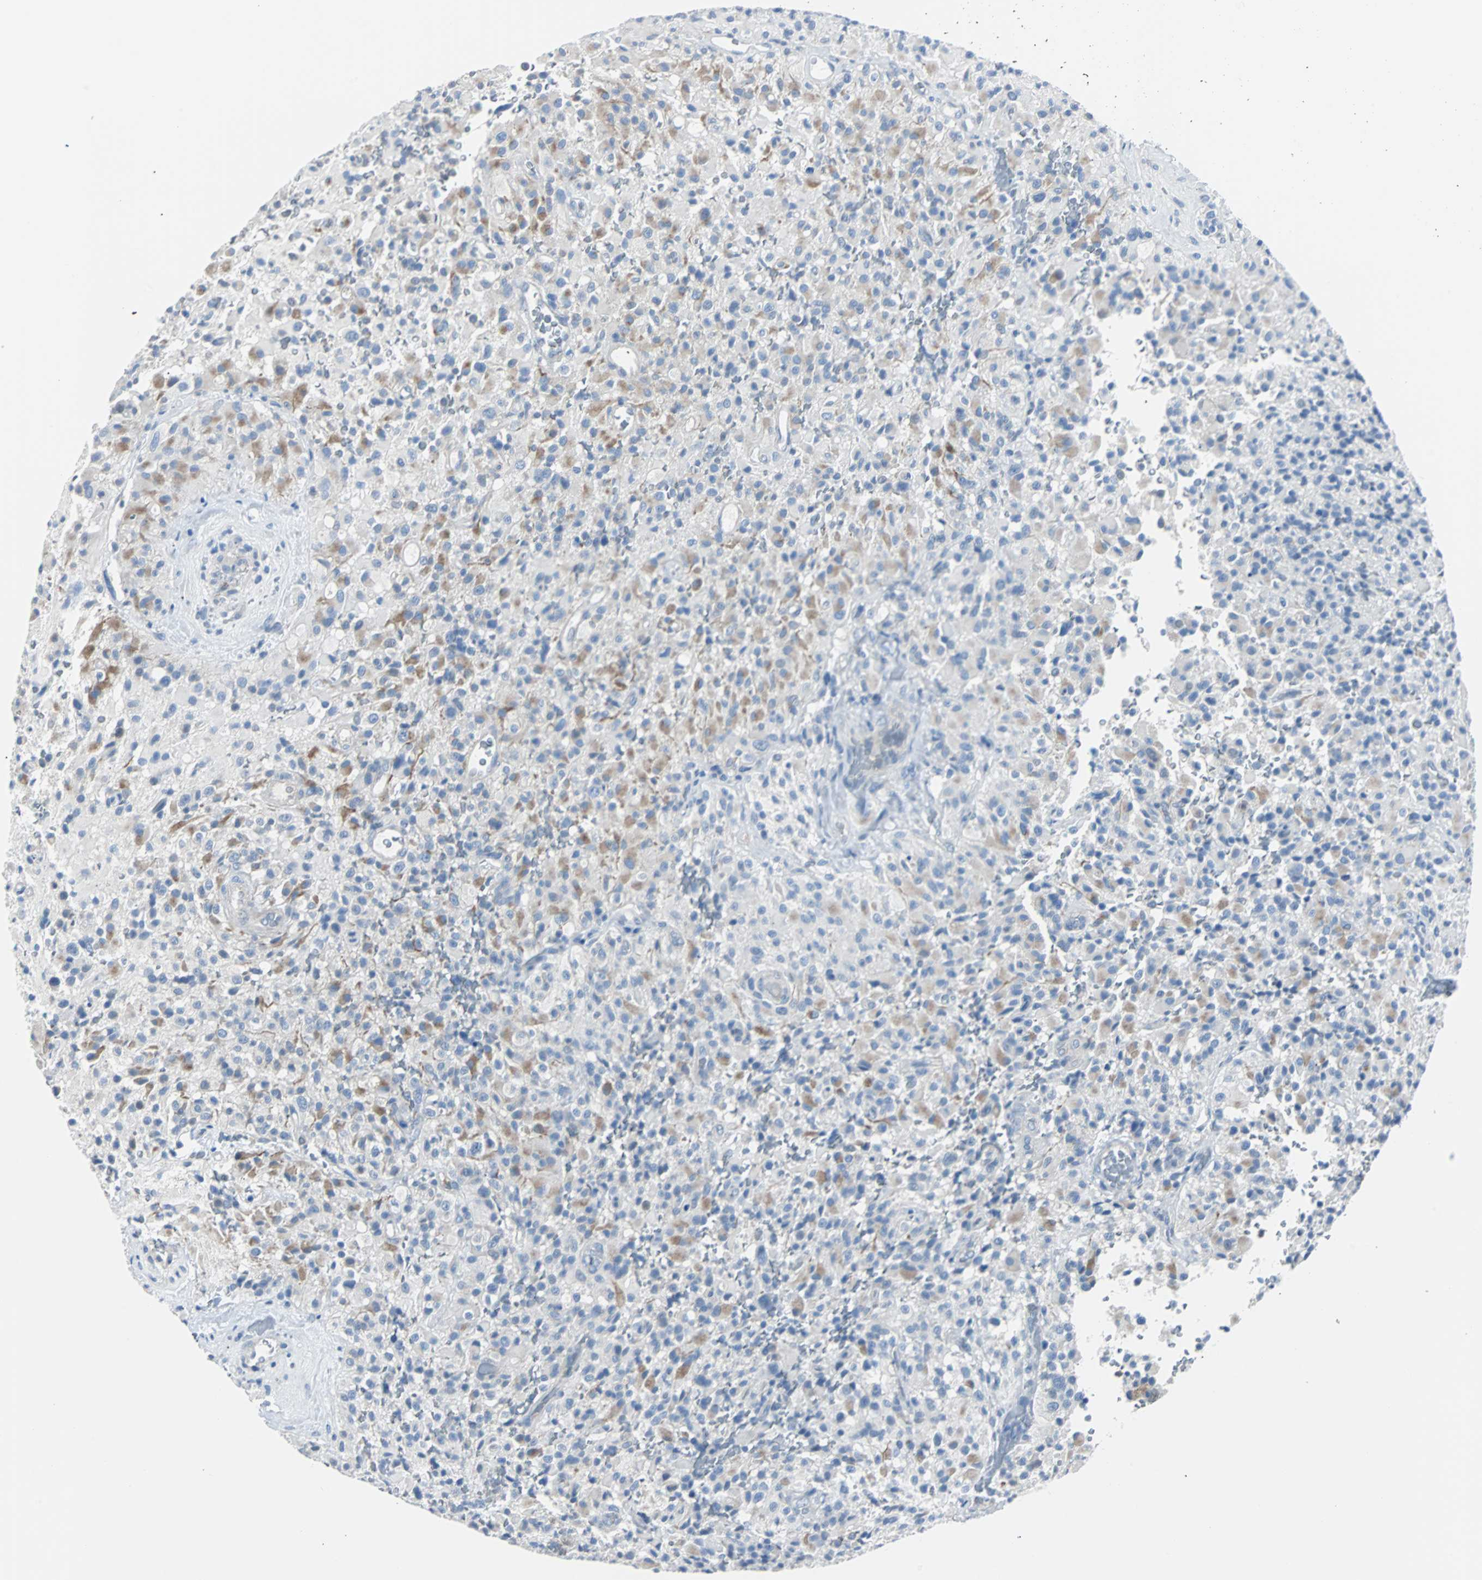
{"staining": {"intensity": "moderate", "quantity": "<25%", "location": "cytoplasmic/membranous"}, "tissue": "glioma", "cell_type": "Tumor cells", "image_type": "cancer", "snomed": [{"axis": "morphology", "description": "Glioma, malignant, High grade"}, {"axis": "topography", "description": "Brain"}], "caption": "This image exhibits immunohistochemistry (IHC) staining of human malignant glioma (high-grade), with low moderate cytoplasmic/membranous positivity in about <25% of tumor cells.", "gene": "RASA1", "patient": {"sex": "male", "age": 71}}